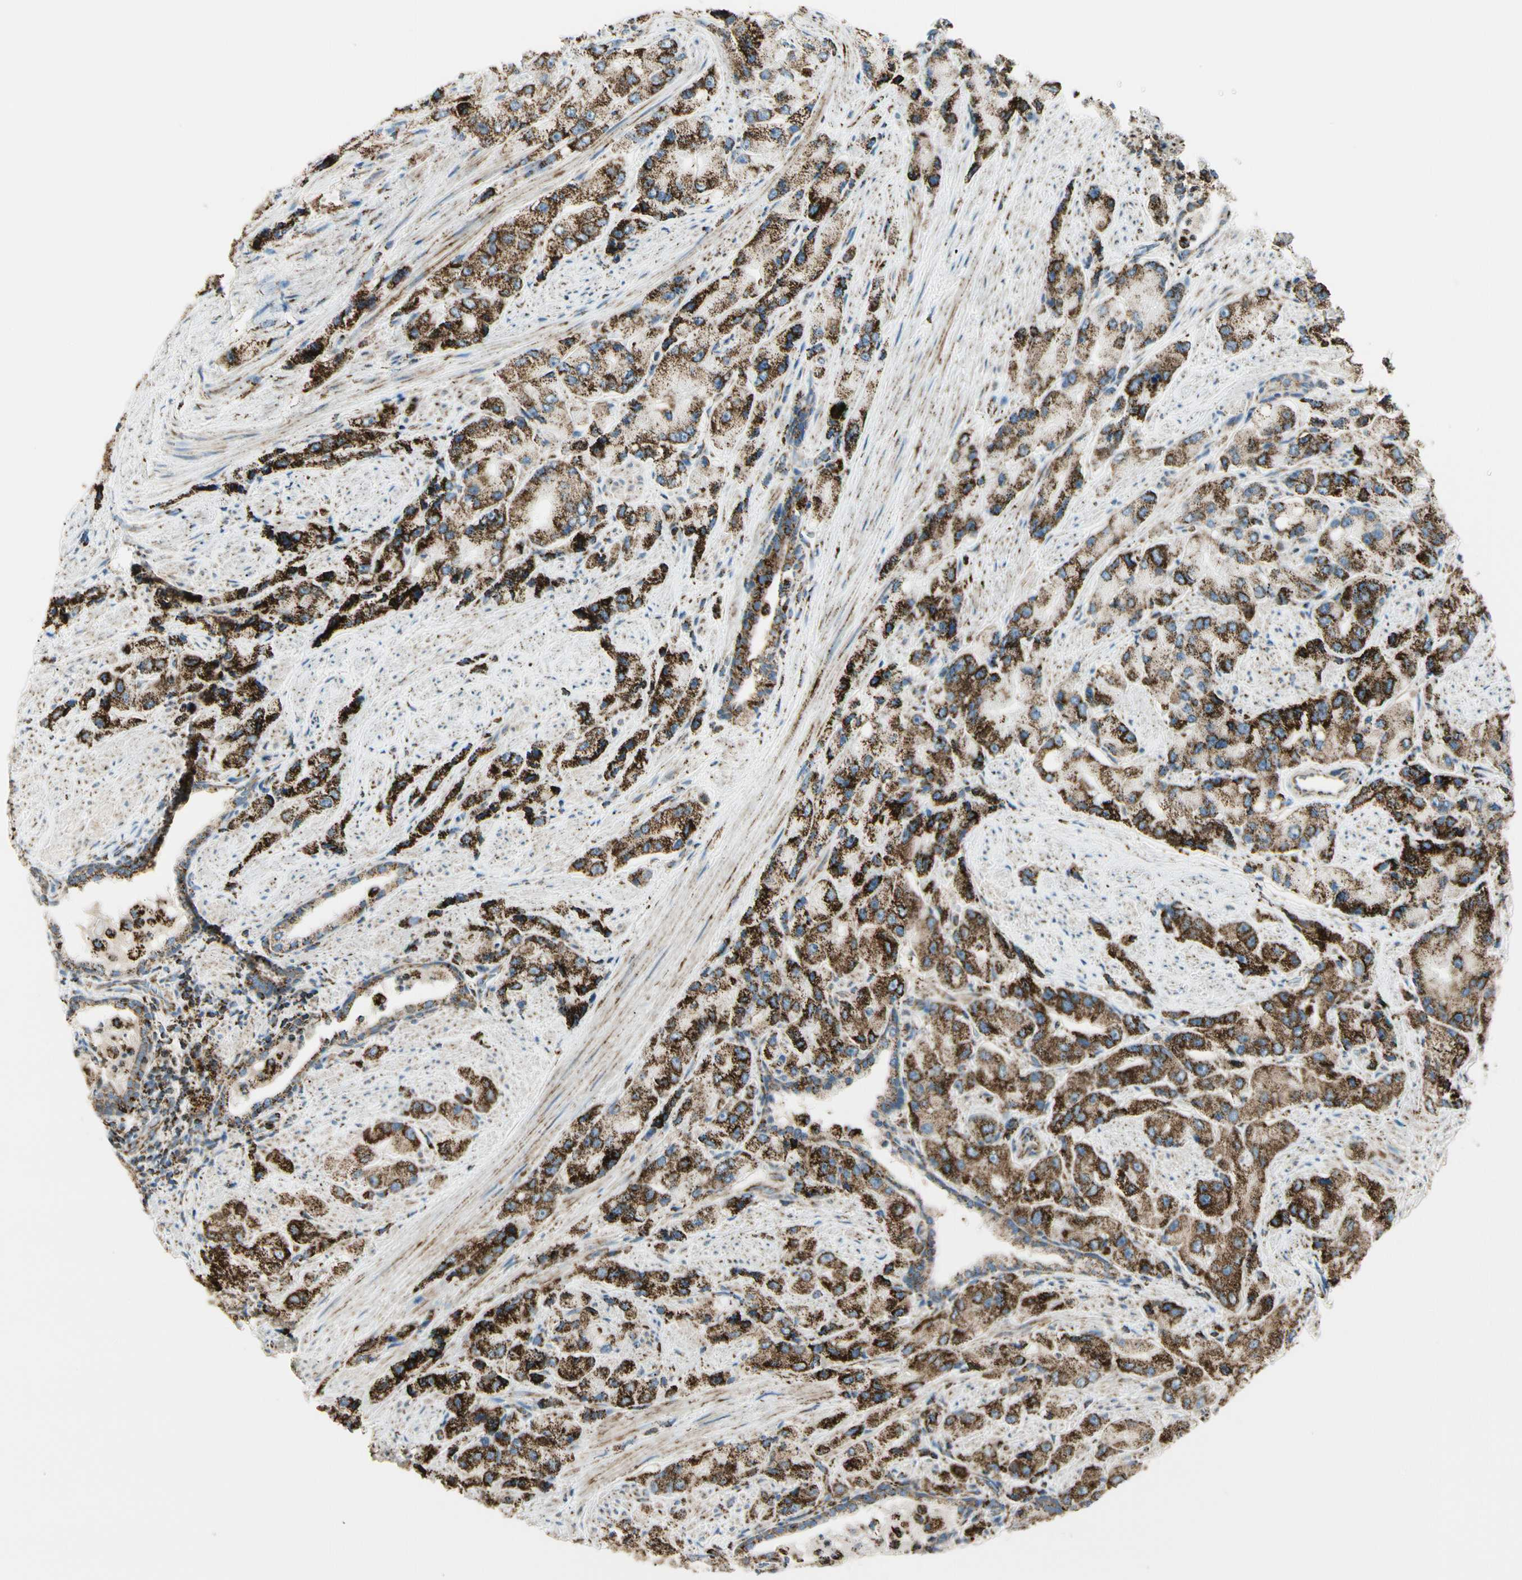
{"staining": {"intensity": "strong", "quantity": ">75%", "location": "cytoplasmic/membranous"}, "tissue": "prostate cancer", "cell_type": "Tumor cells", "image_type": "cancer", "snomed": [{"axis": "morphology", "description": "Adenocarcinoma, High grade"}, {"axis": "topography", "description": "Prostate"}], "caption": "Prostate cancer (adenocarcinoma (high-grade)) stained with immunohistochemistry (IHC) exhibits strong cytoplasmic/membranous expression in approximately >75% of tumor cells.", "gene": "ME2", "patient": {"sex": "male", "age": 58}}